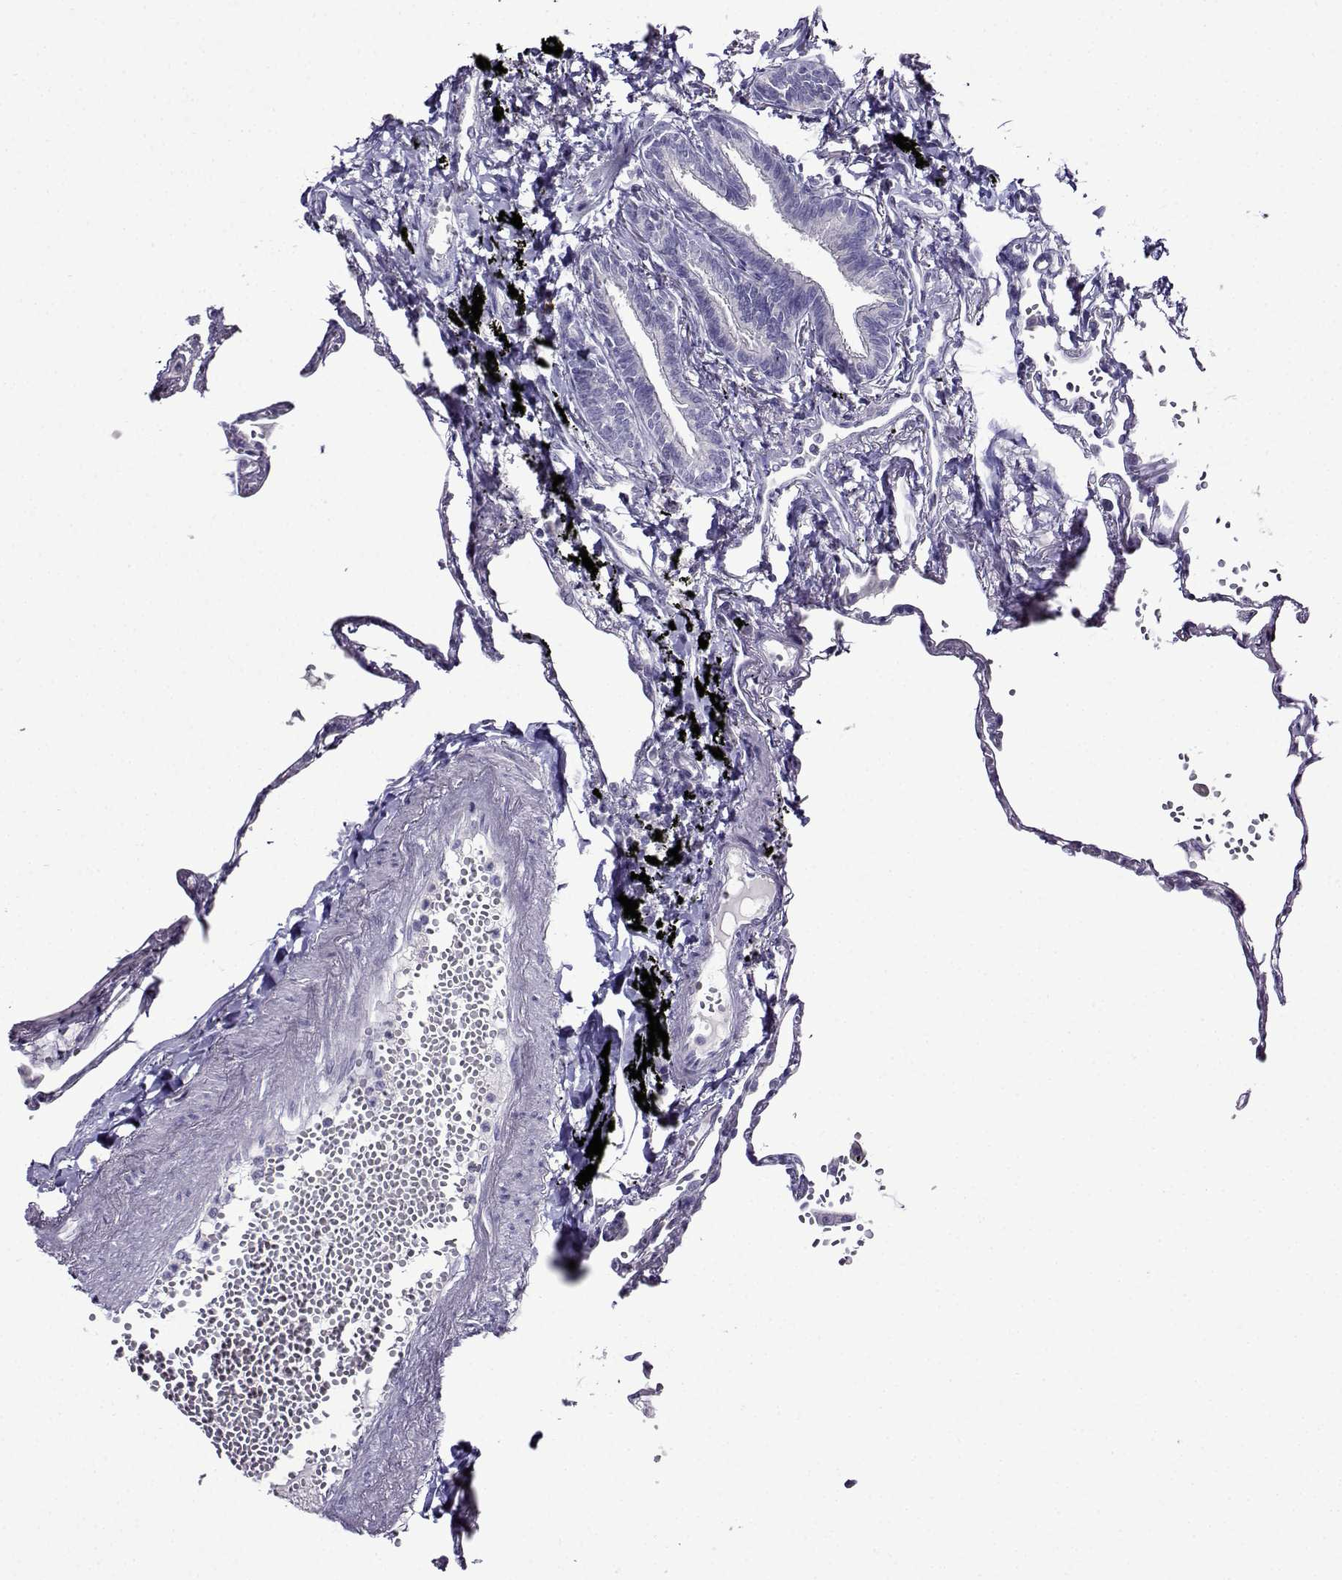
{"staining": {"intensity": "negative", "quantity": "none", "location": "none"}, "tissue": "lung", "cell_type": "Alveolar cells", "image_type": "normal", "snomed": [{"axis": "morphology", "description": "Normal tissue, NOS"}, {"axis": "topography", "description": "Lung"}], "caption": "Immunohistochemistry of unremarkable lung displays no expression in alveolar cells.", "gene": "TMEM266", "patient": {"sex": "male", "age": 78}}